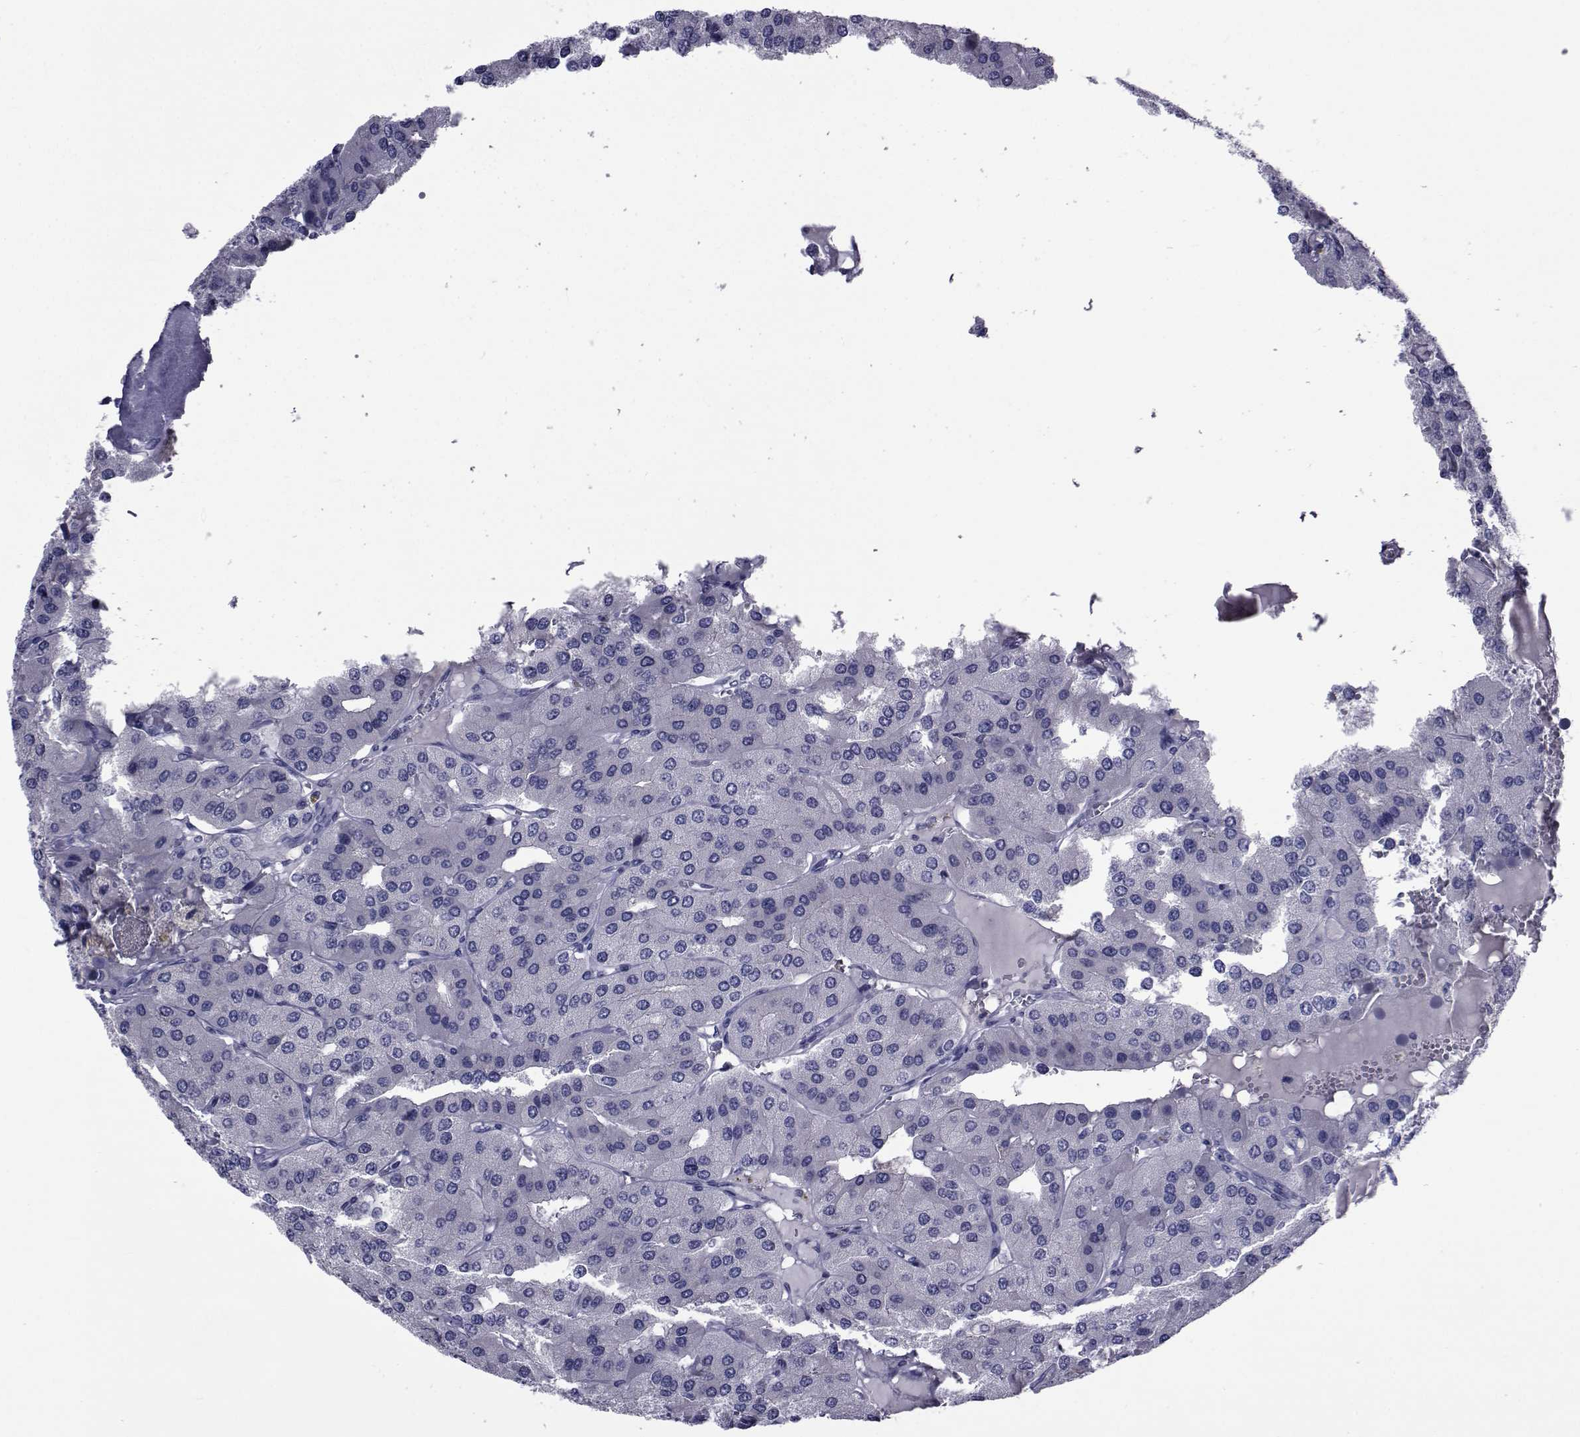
{"staining": {"intensity": "negative", "quantity": "none", "location": "none"}, "tissue": "parathyroid gland", "cell_type": "Glandular cells", "image_type": "normal", "snomed": [{"axis": "morphology", "description": "Normal tissue, NOS"}, {"axis": "morphology", "description": "Adenoma, NOS"}, {"axis": "topography", "description": "Parathyroid gland"}], "caption": "This photomicrograph is of normal parathyroid gland stained with immunohistochemistry to label a protein in brown with the nuclei are counter-stained blue. There is no expression in glandular cells.", "gene": "GKAP1", "patient": {"sex": "female", "age": 86}}